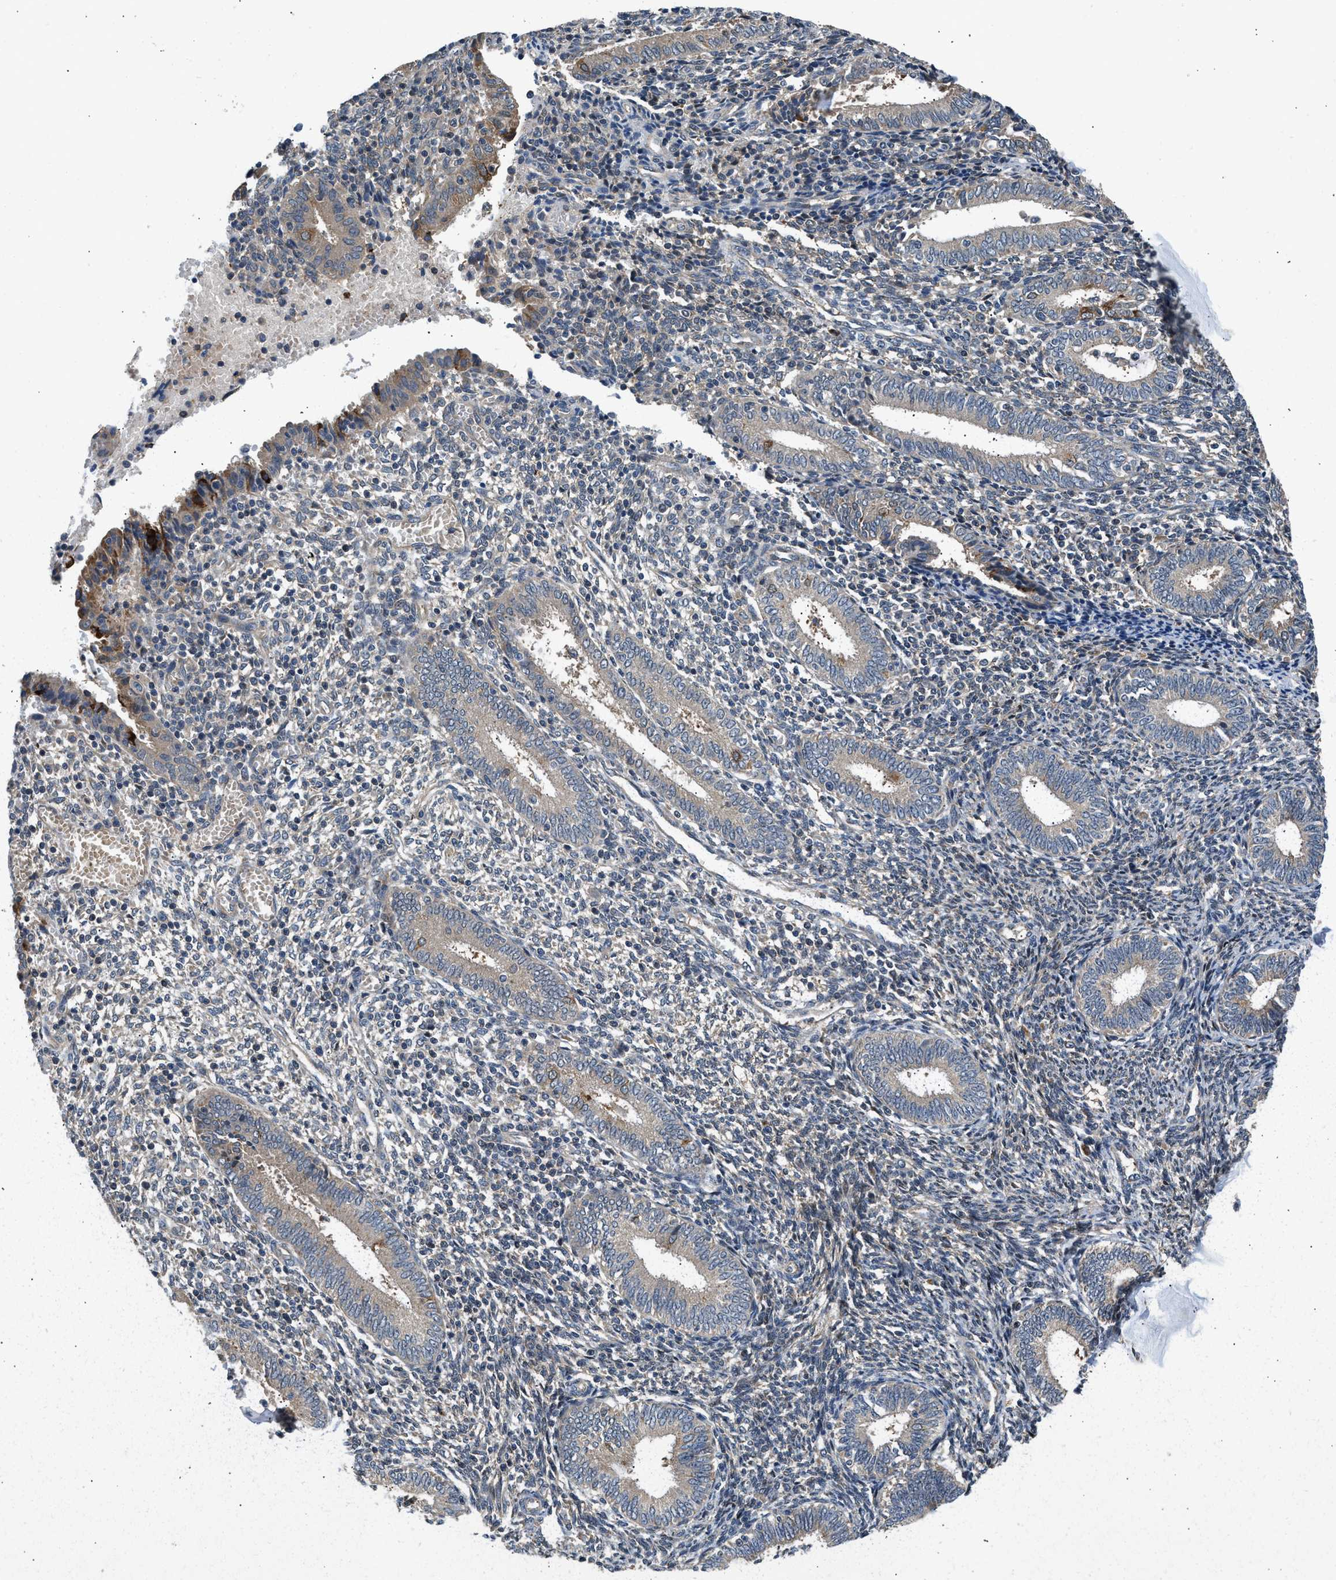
{"staining": {"intensity": "negative", "quantity": "none", "location": "none"}, "tissue": "endometrium", "cell_type": "Cells in endometrial stroma", "image_type": "normal", "snomed": [{"axis": "morphology", "description": "Normal tissue, NOS"}, {"axis": "topography", "description": "Endometrium"}], "caption": "IHC histopathology image of benign endometrium: human endometrium stained with DAB (3,3'-diaminobenzidine) shows no significant protein positivity in cells in endometrial stroma.", "gene": "IL3RA", "patient": {"sex": "female", "age": 41}}